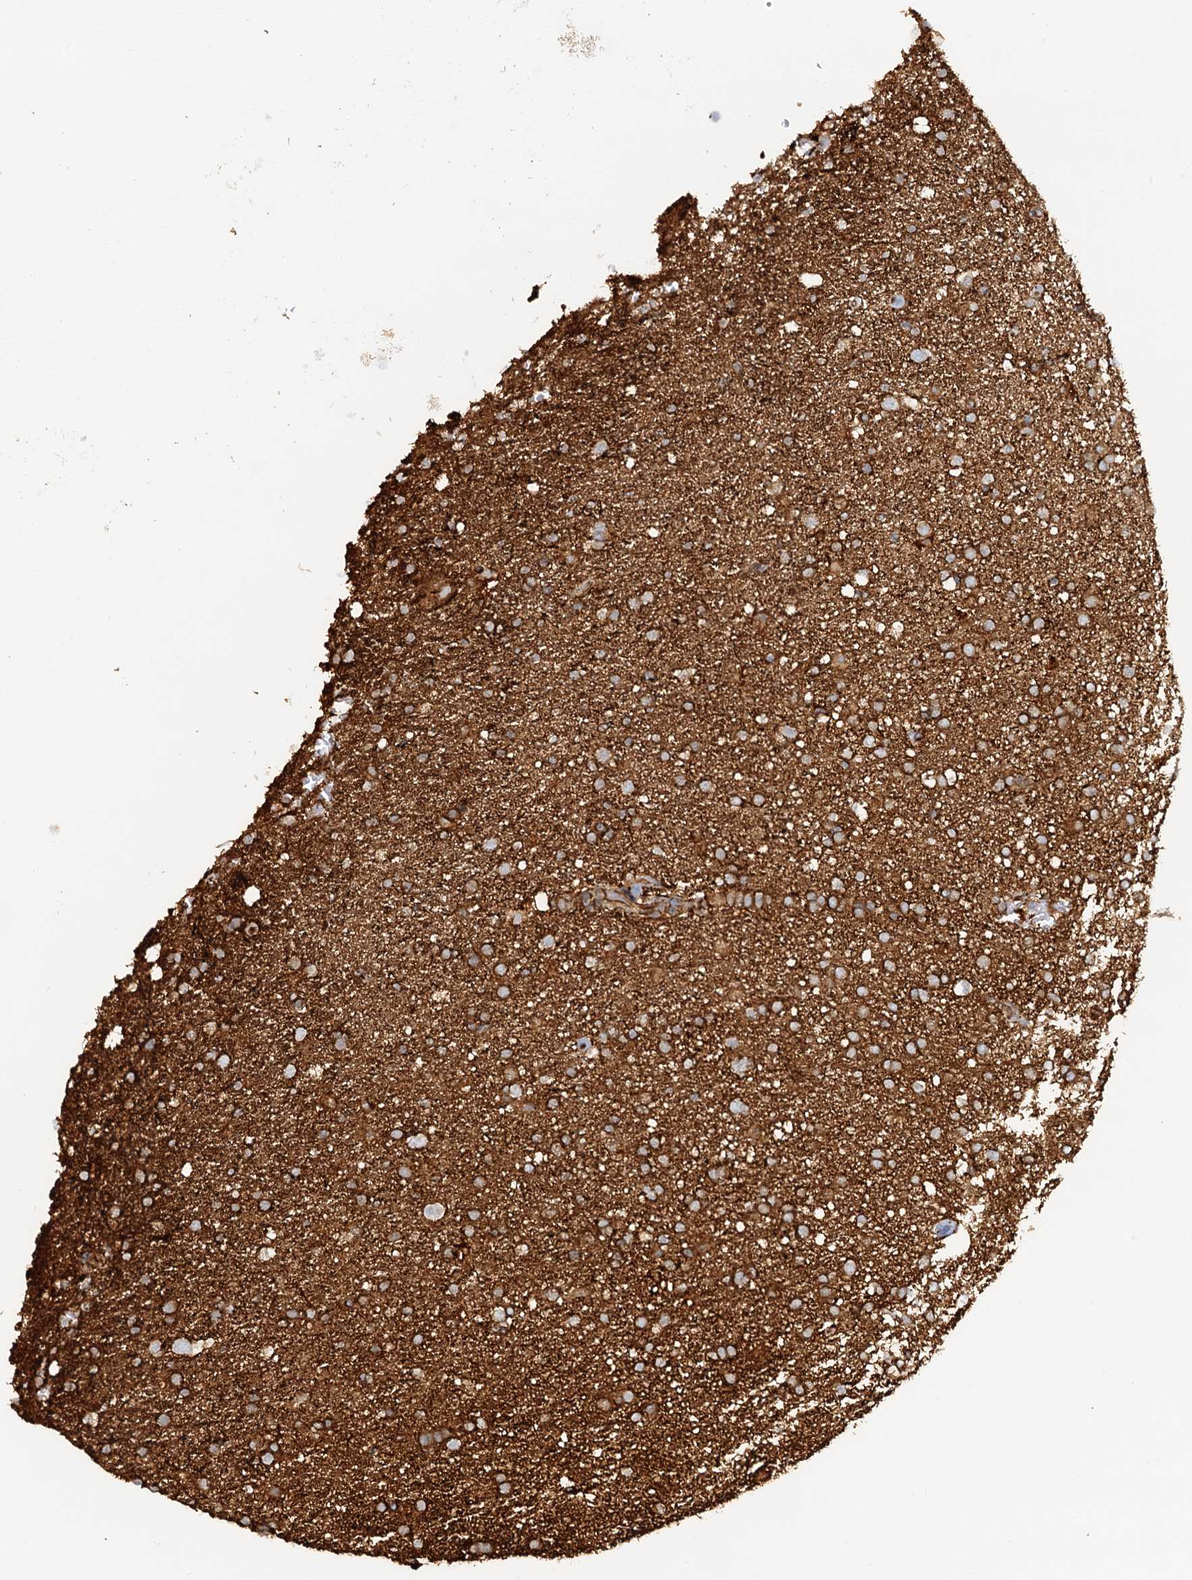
{"staining": {"intensity": "moderate", "quantity": "25%-75%", "location": "cytoplasmic/membranous"}, "tissue": "glioma", "cell_type": "Tumor cells", "image_type": "cancer", "snomed": [{"axis": "morphology", "description": "Glioma, malignant, High grade"}, {"axis": "topography", "description": "Brain"}], "caption": "This is an image of IHC staining of glioma, which shows moderate staining in the cytoplasmic/membranous of tumor cells.", "gene": "NIPAL3", "patient": {"sex": "male", "age": 72}}